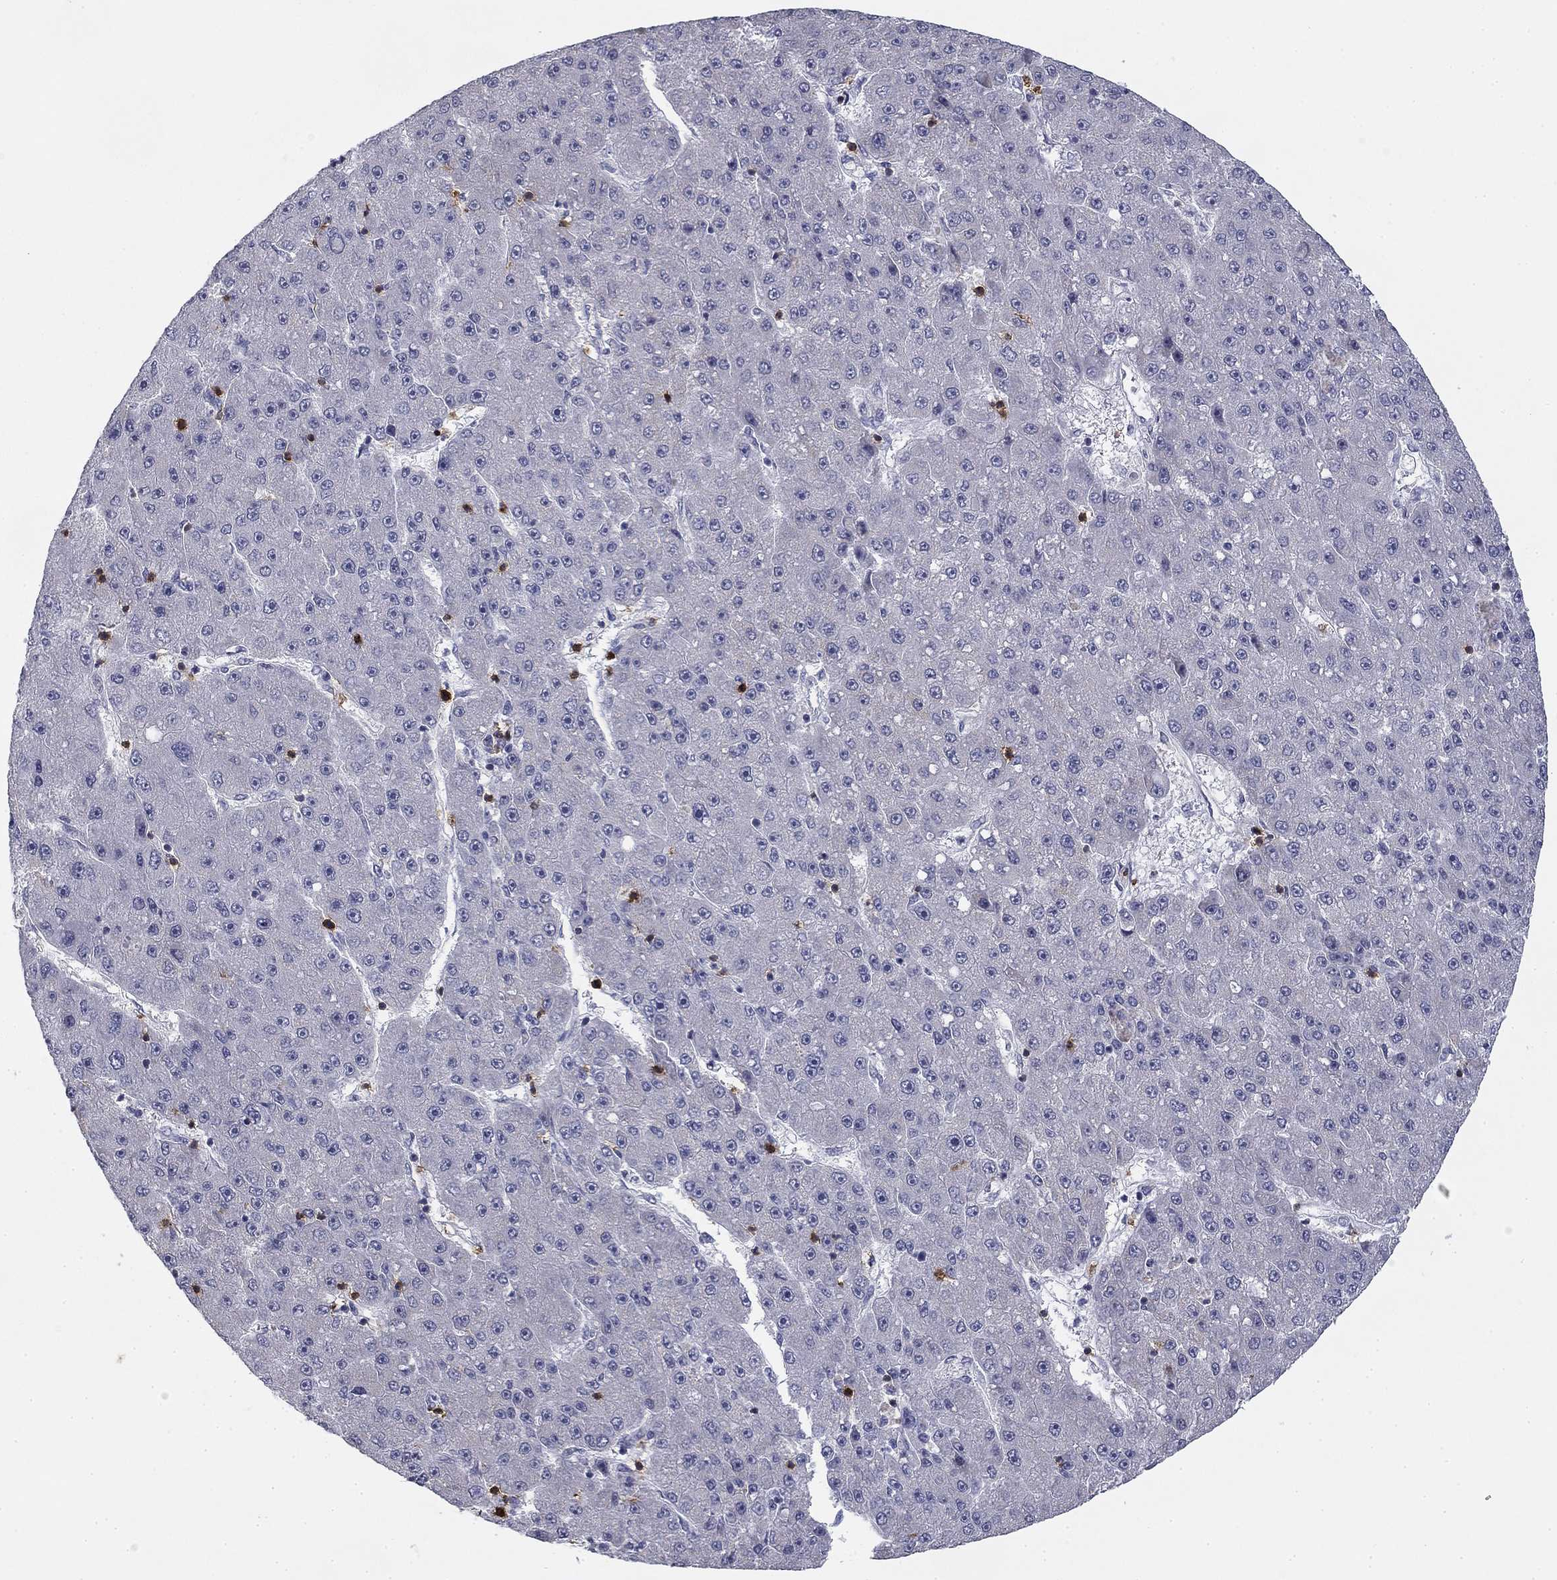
{"staining": {"intensity": "negative", "quantity": "none", "location": "none"}, "tissue": "liver cancer", "cell_type": "Tumor cells", "image_type": "cancer", "snomed": [{"axis": "morphology", "description": "Carcinoma, Hepatocellular, NOS"}, {"axis": "topography", "description": "Liver"}], "caption": "The immunohistochemistry image has no significant staining in tumor cells of hepatocellular carcinoma (liver) tissue.", "gene": "TRAT1", "patient": {"sex": "male", "age": 67}}